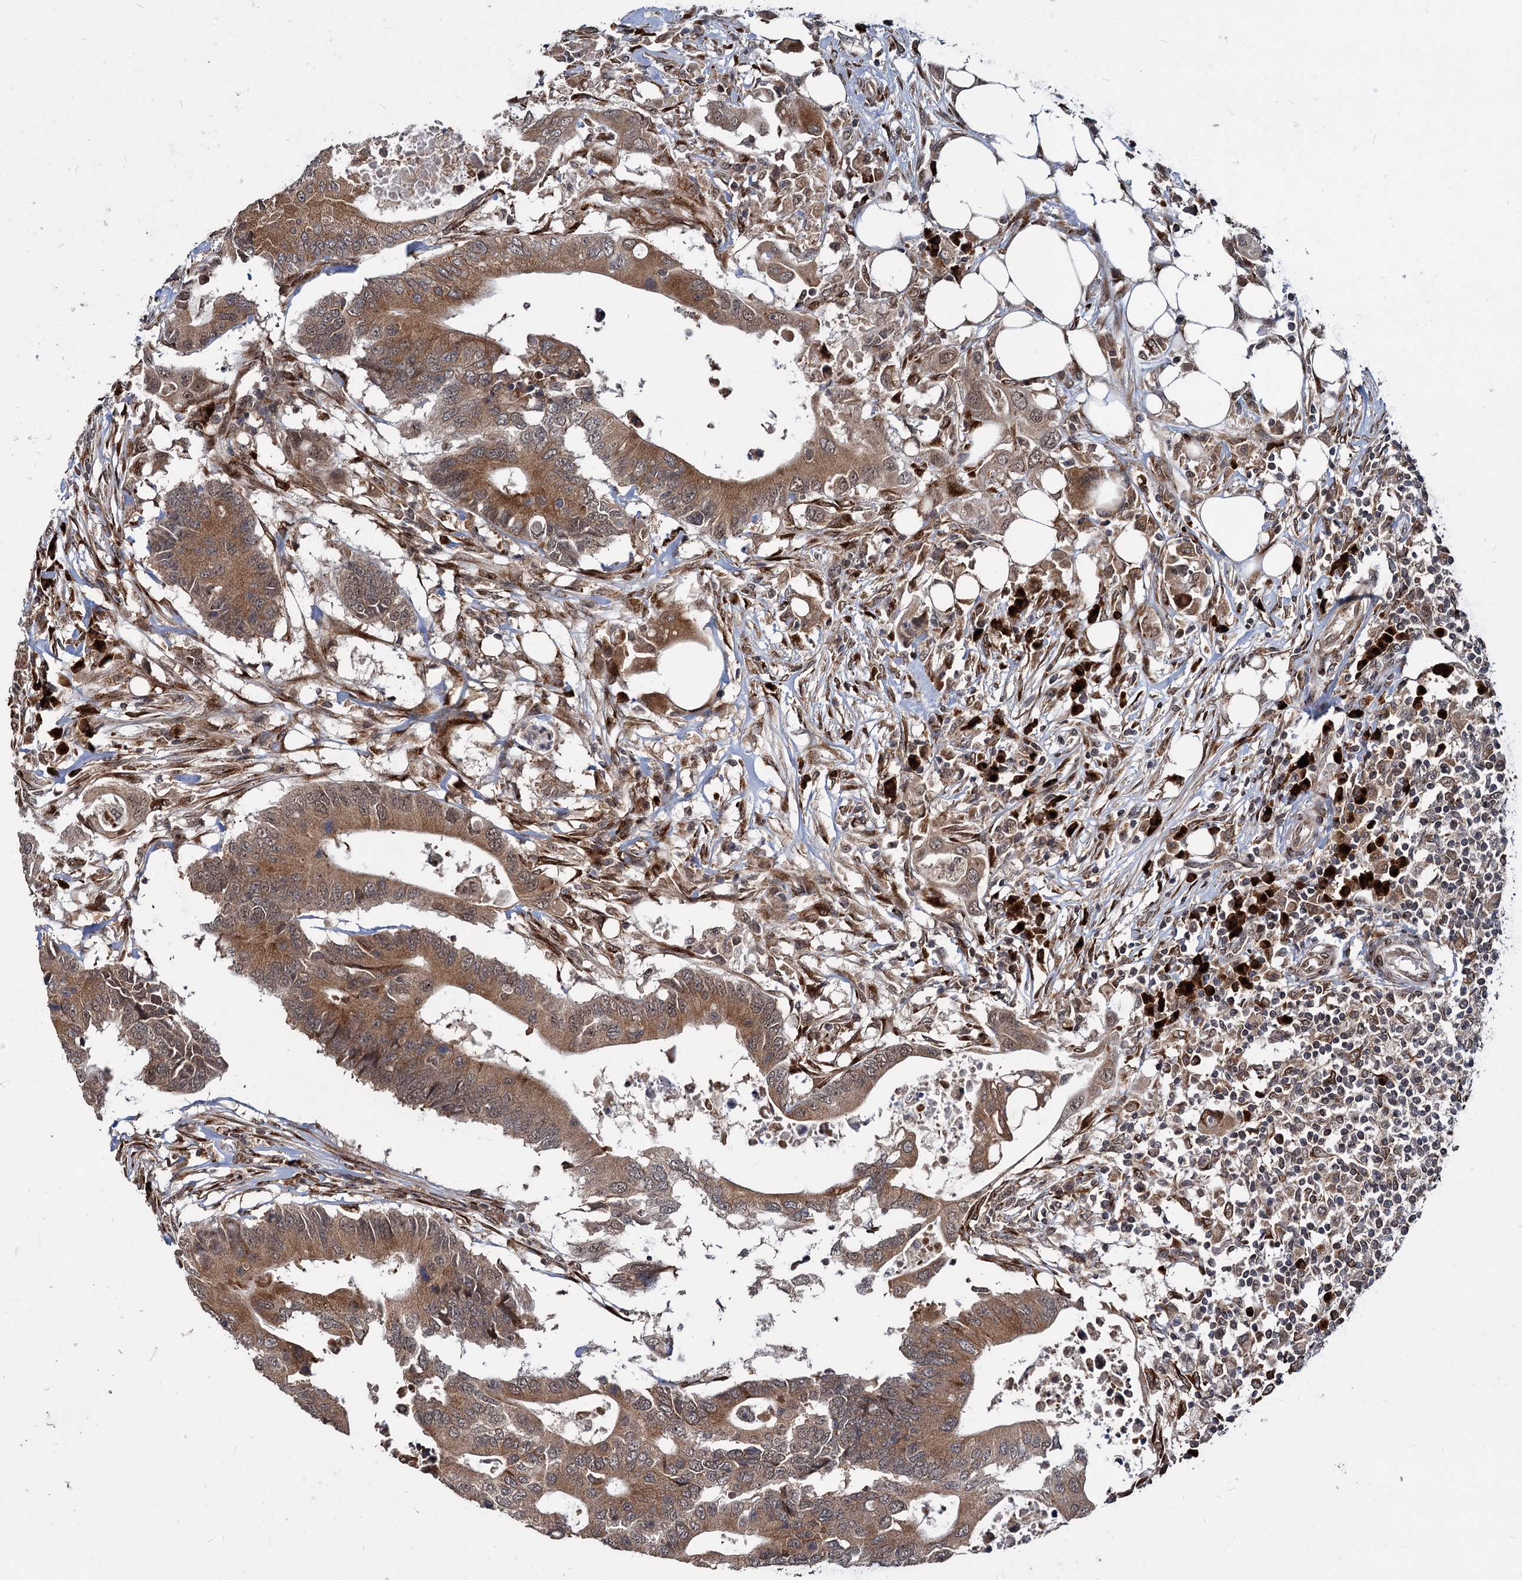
{"staining": {"intensity": "moderate", "quantity": ">75%", "location": "cytoplasmic/membranous"}, "tissue": "colorectal cancer", "cell_type": "Tumor cells", "image_type": "cancer", "snomed": [{"axis": "morphology", "description": "Adenocarcinoma, NOS"}, {"axis": "topography", "description": "Colon"}], "caption": "Human adenocarcinoma (colorectal) stained with a brown dye reveals moderate cytoplasmic/membranous positive positivity in approximately >75% of tumor cells.", "gene": "SAAL1", "patient": {"sex": "male", "age": 71}}